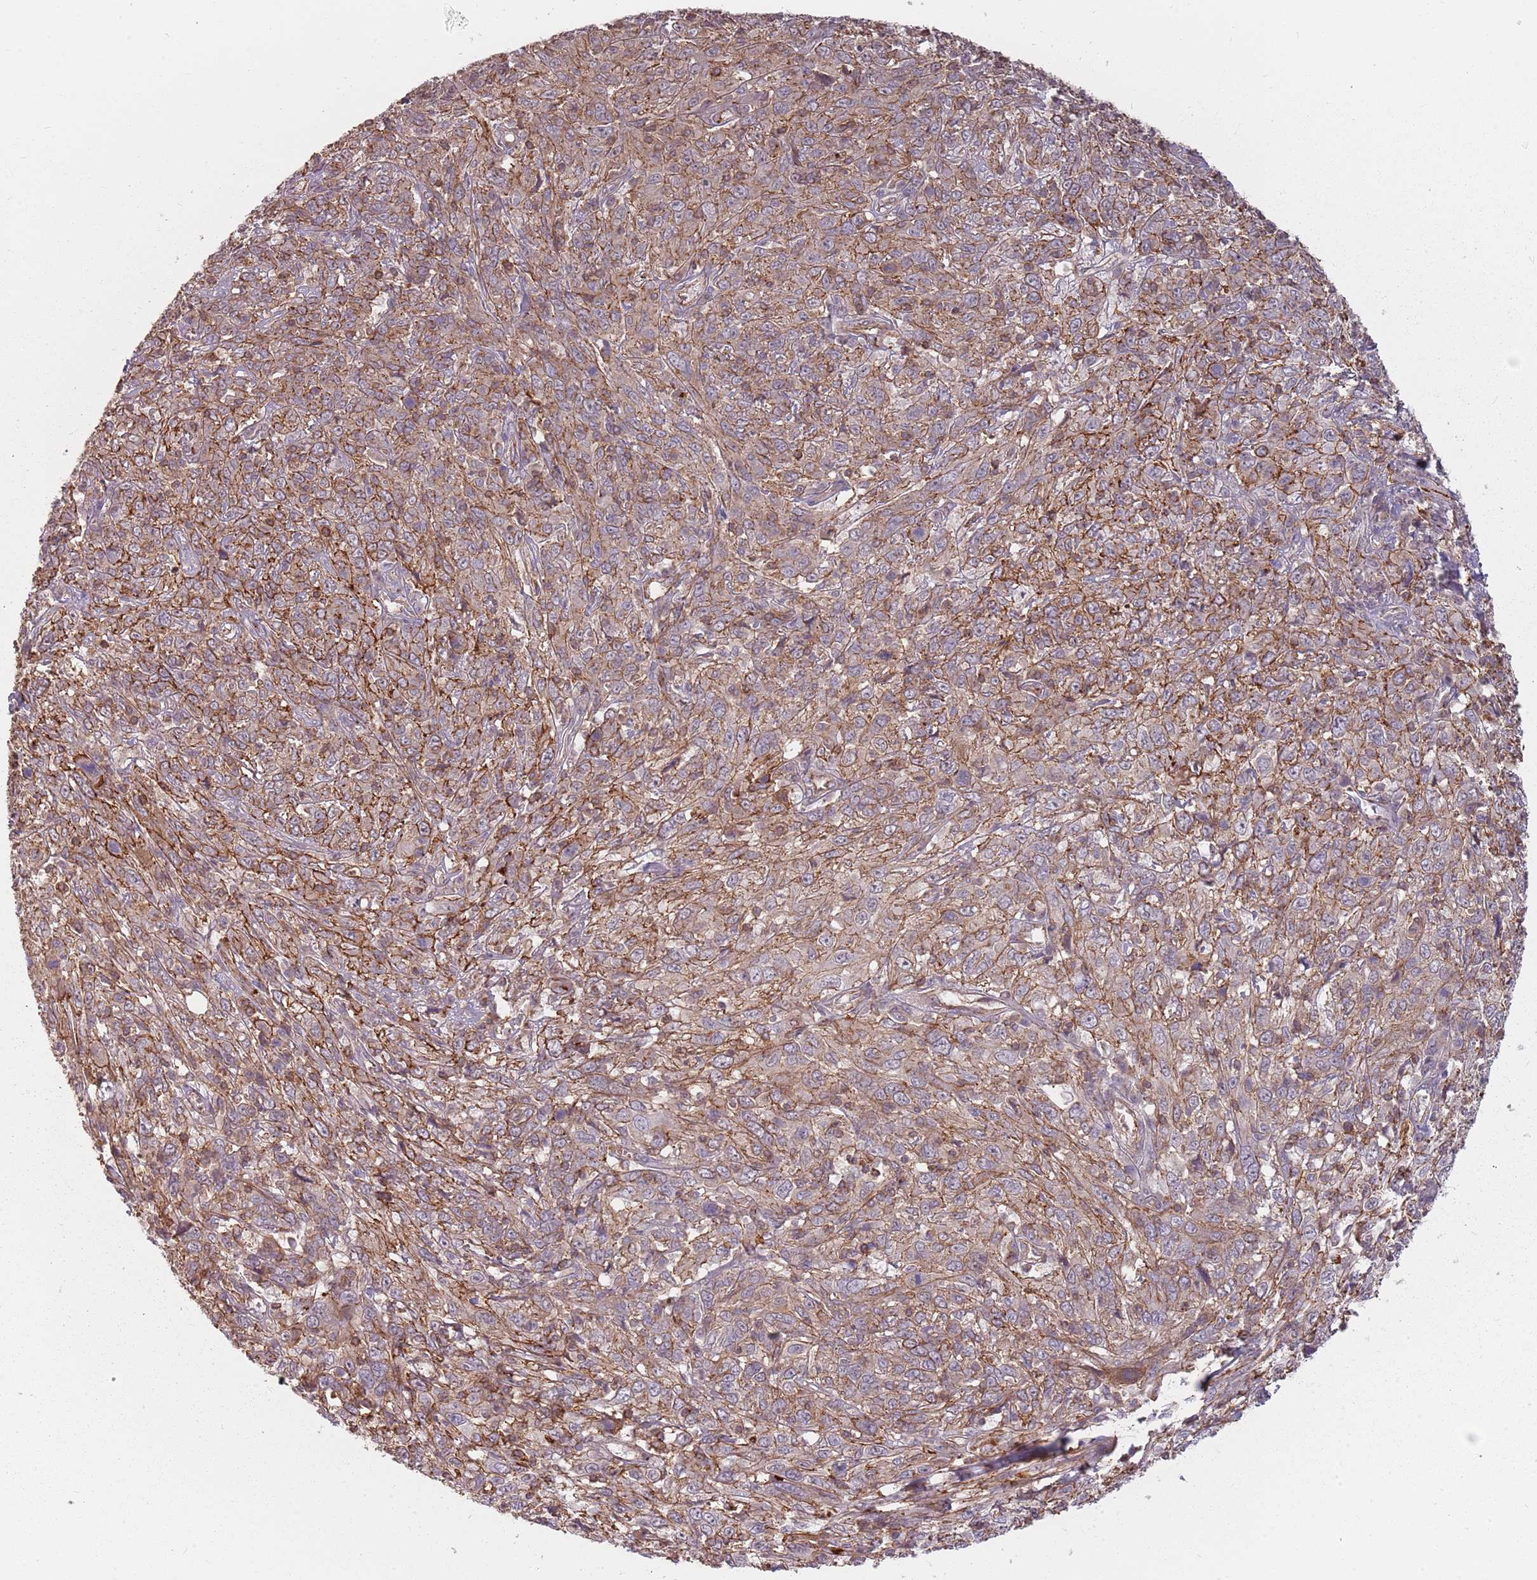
{"staining": {"intensity": "moderate", "quantity": "25%-75%", "location": "cytoplasmic/membranous"}, "tissue": "cervical cancer", "cell_type": "Tumor cells", "image_type": "cancer", "snomed": [{"axis": "morphology", "description": "Squamous cell carcinoma, NOS"}, {"axis": "topography", "description": "Cervix"}], "caption": "Human cervical cancer (squamous cell carcinoma) stained for a protein (brown) demonstrates moderate cytoplasmic/membranous positive expression in approximately 25%-75% of tumor cells.", "gene": "PPP1R14C", "patient": {"sex": "female", "age": 46}}